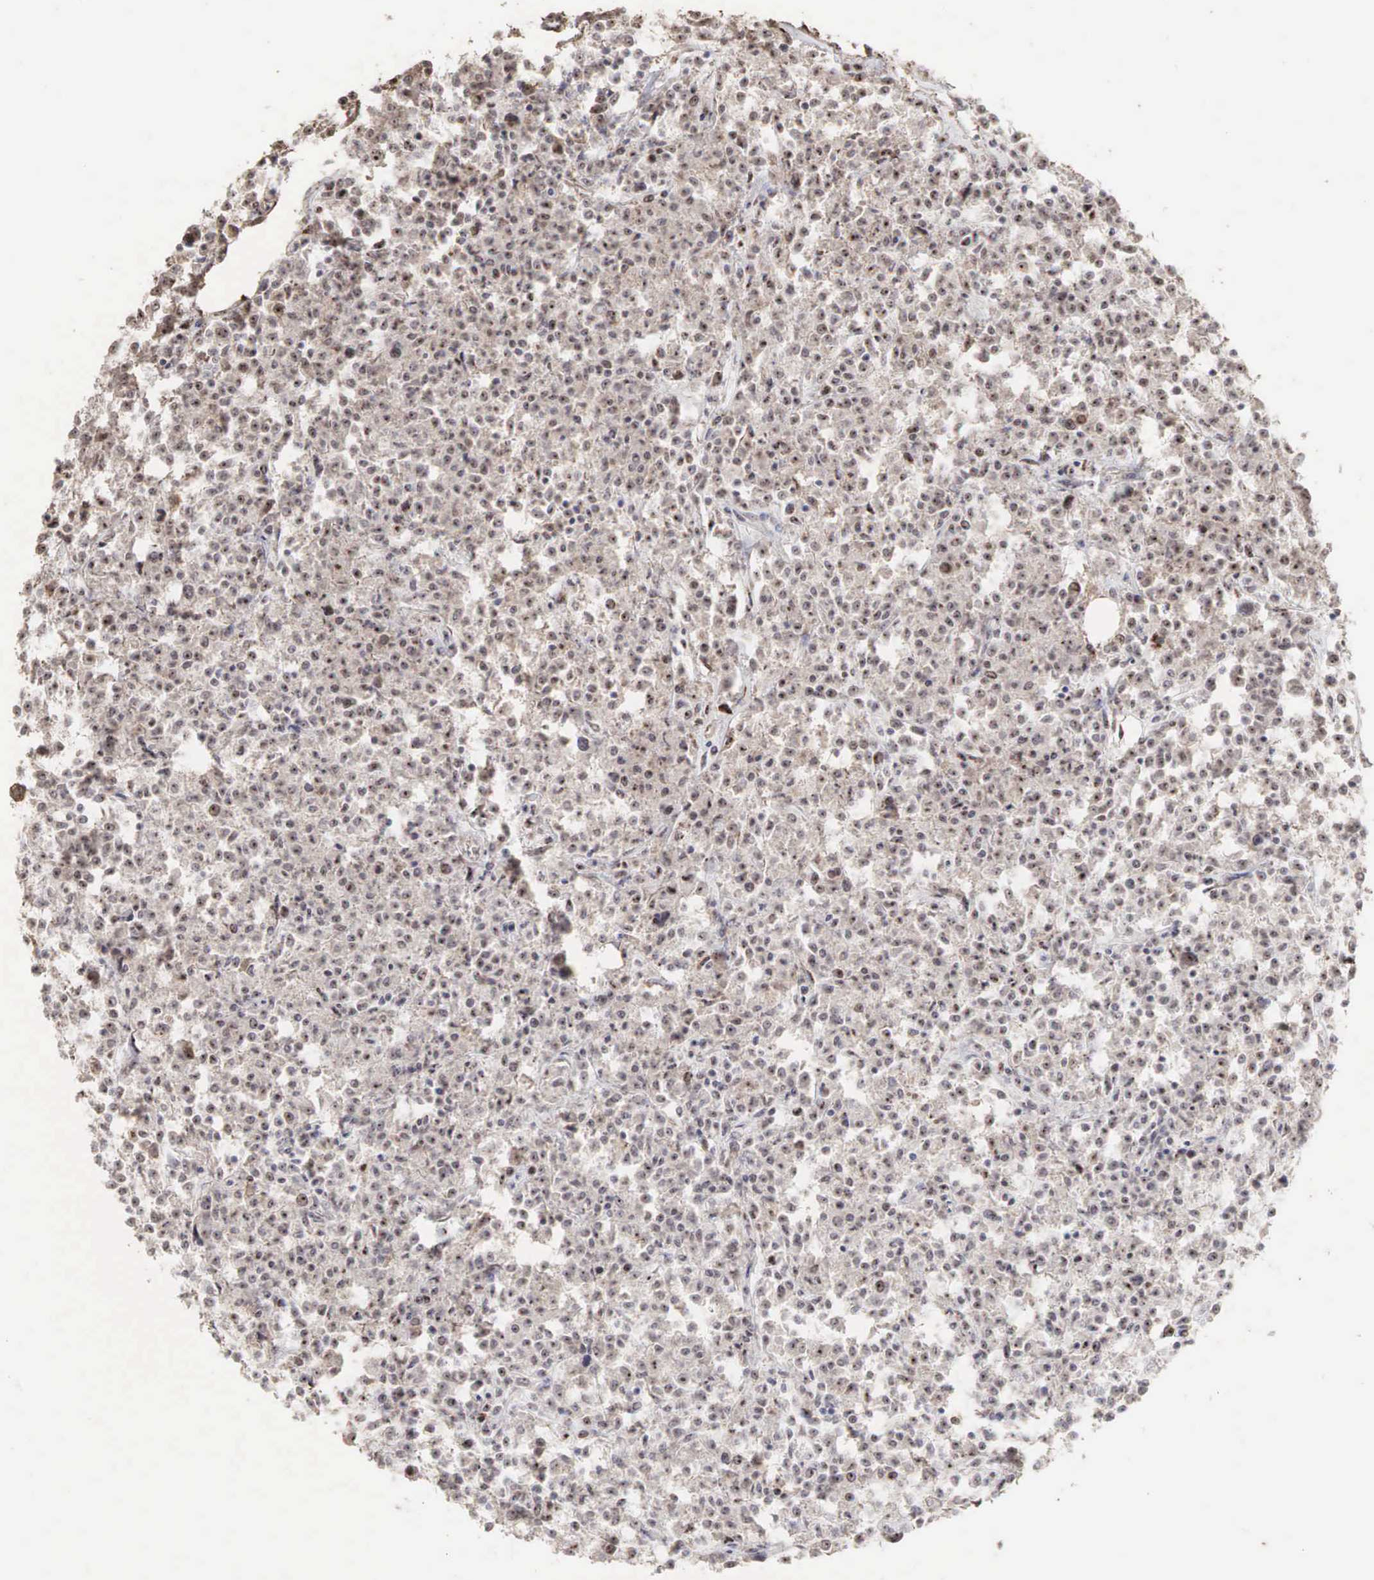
{"staining": {"intensity": "moderate", "quantity": ">75%", "location": "cytoplasmic/membranous,nuclear"}, "tissue": "lymphoma", "cell_type": "Tumor cells", "image_type": "cancer", "snomed": [{"axis": "morphology", "description": "Malignant lymphoma, non-Hodgkin's type, Low grade"}, {"axis": "topography", "description": "Small intestine"}], "caption": "Immunohistochemical staining of malignant lymphoma, non-Hodgkin's type (low-grade) shows moderate cytoplasmic/membranous and nuclear protein expression in about >75% of tumor cells. The protein is shown in brown color, while the nuclei are stained blue.", "gene": "DKC1", "patient": {"sex": "female", "age": 59}}